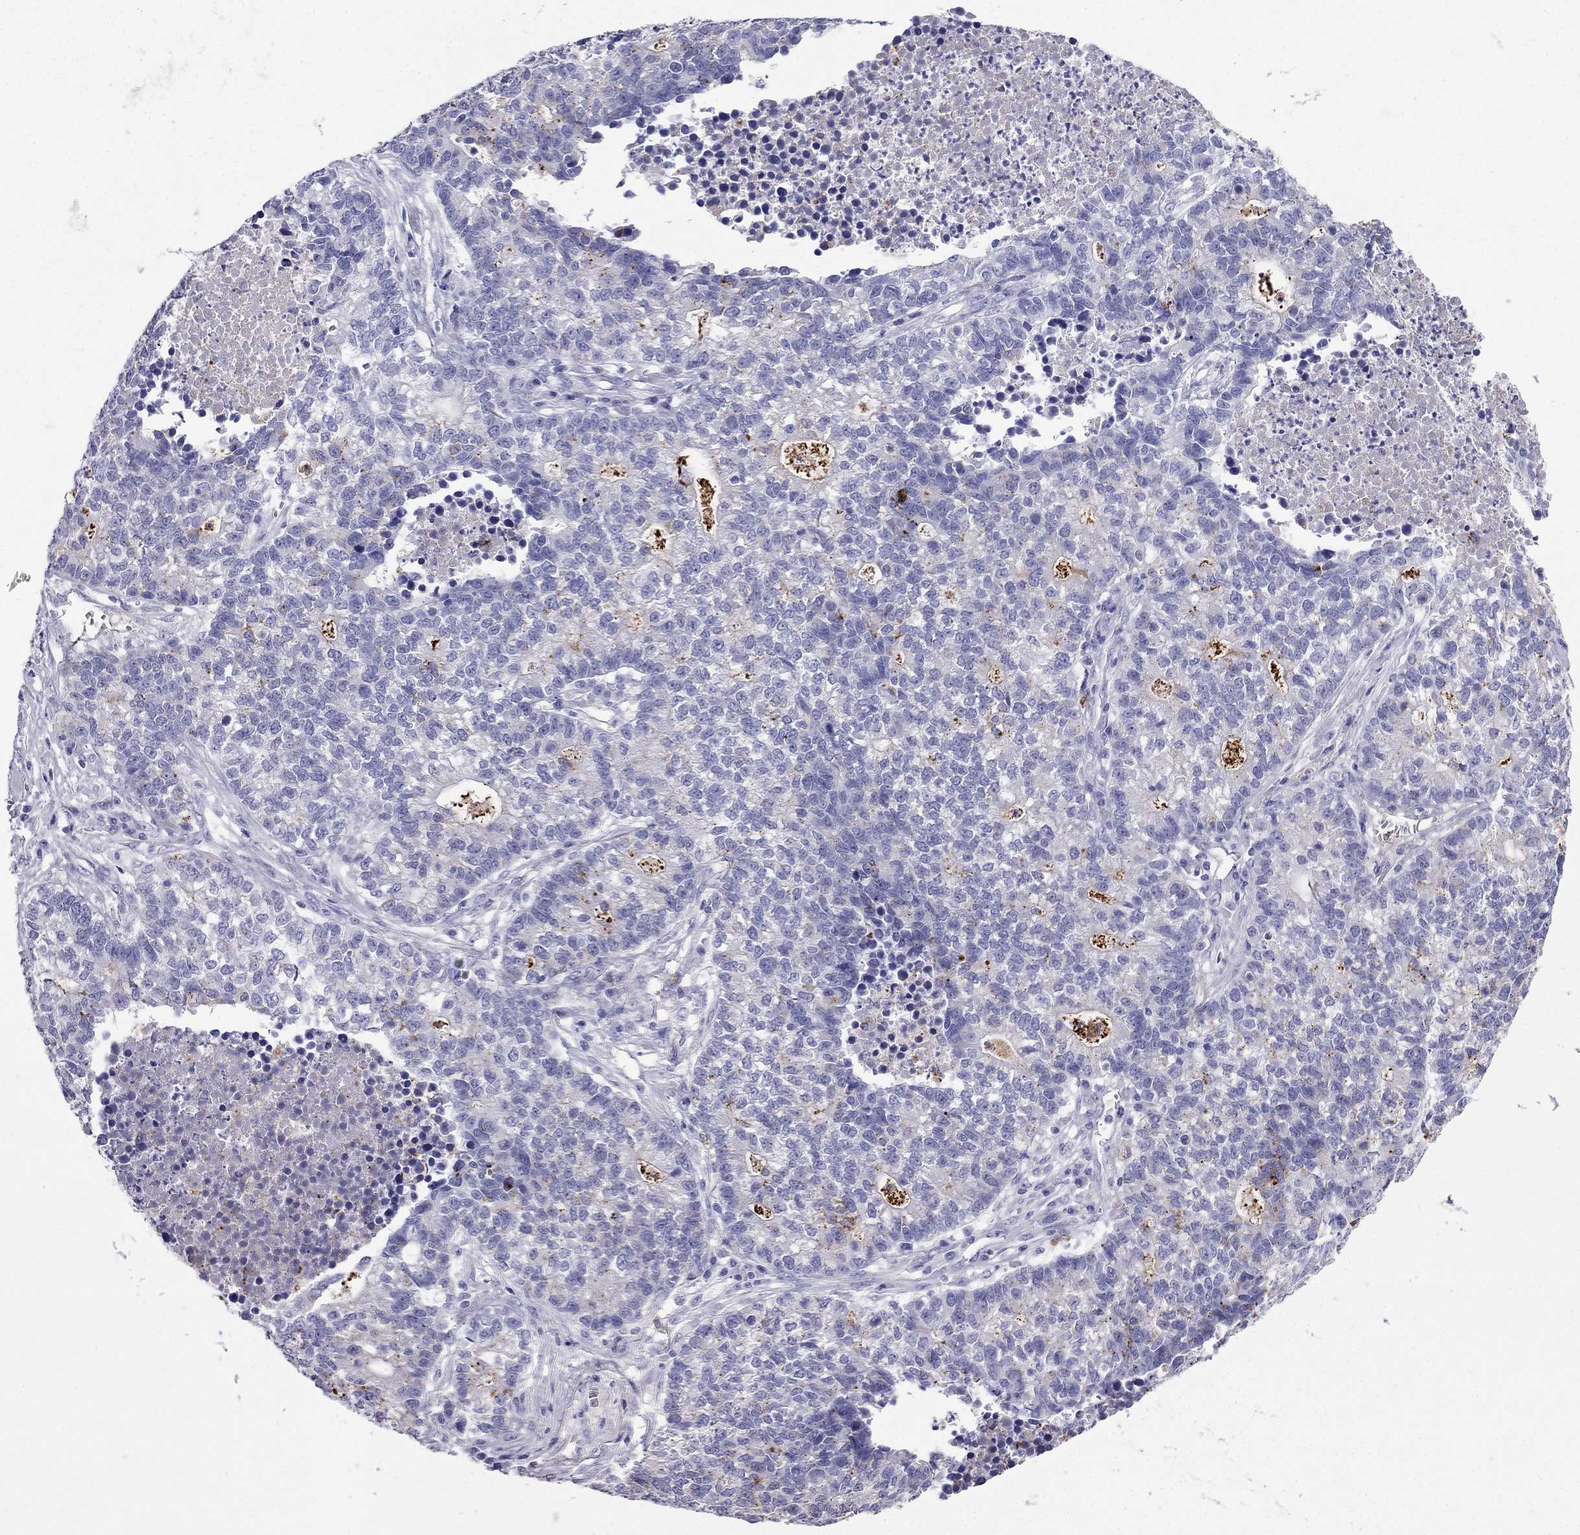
{"staining": {"intensity": "negative", "quantity": "none", "location": "none"}, "tissue": "lung cancer", "cell_type": "Tumor cells", "image_type": "cancer", "snomed": [{"axis": "morphology", "description": "Adenocarcinoma, NOS"}, {"axis": "topography", "description": "Lung"}], "caption": "Lung adenocarcinoma was stained to show a protein in brown. There is no significant staining in tumor cells. (DAB immunohistochemistry (IHC), high magnification).", "gene": "PTH", "patient": {"sex": "male", "age": 57}}